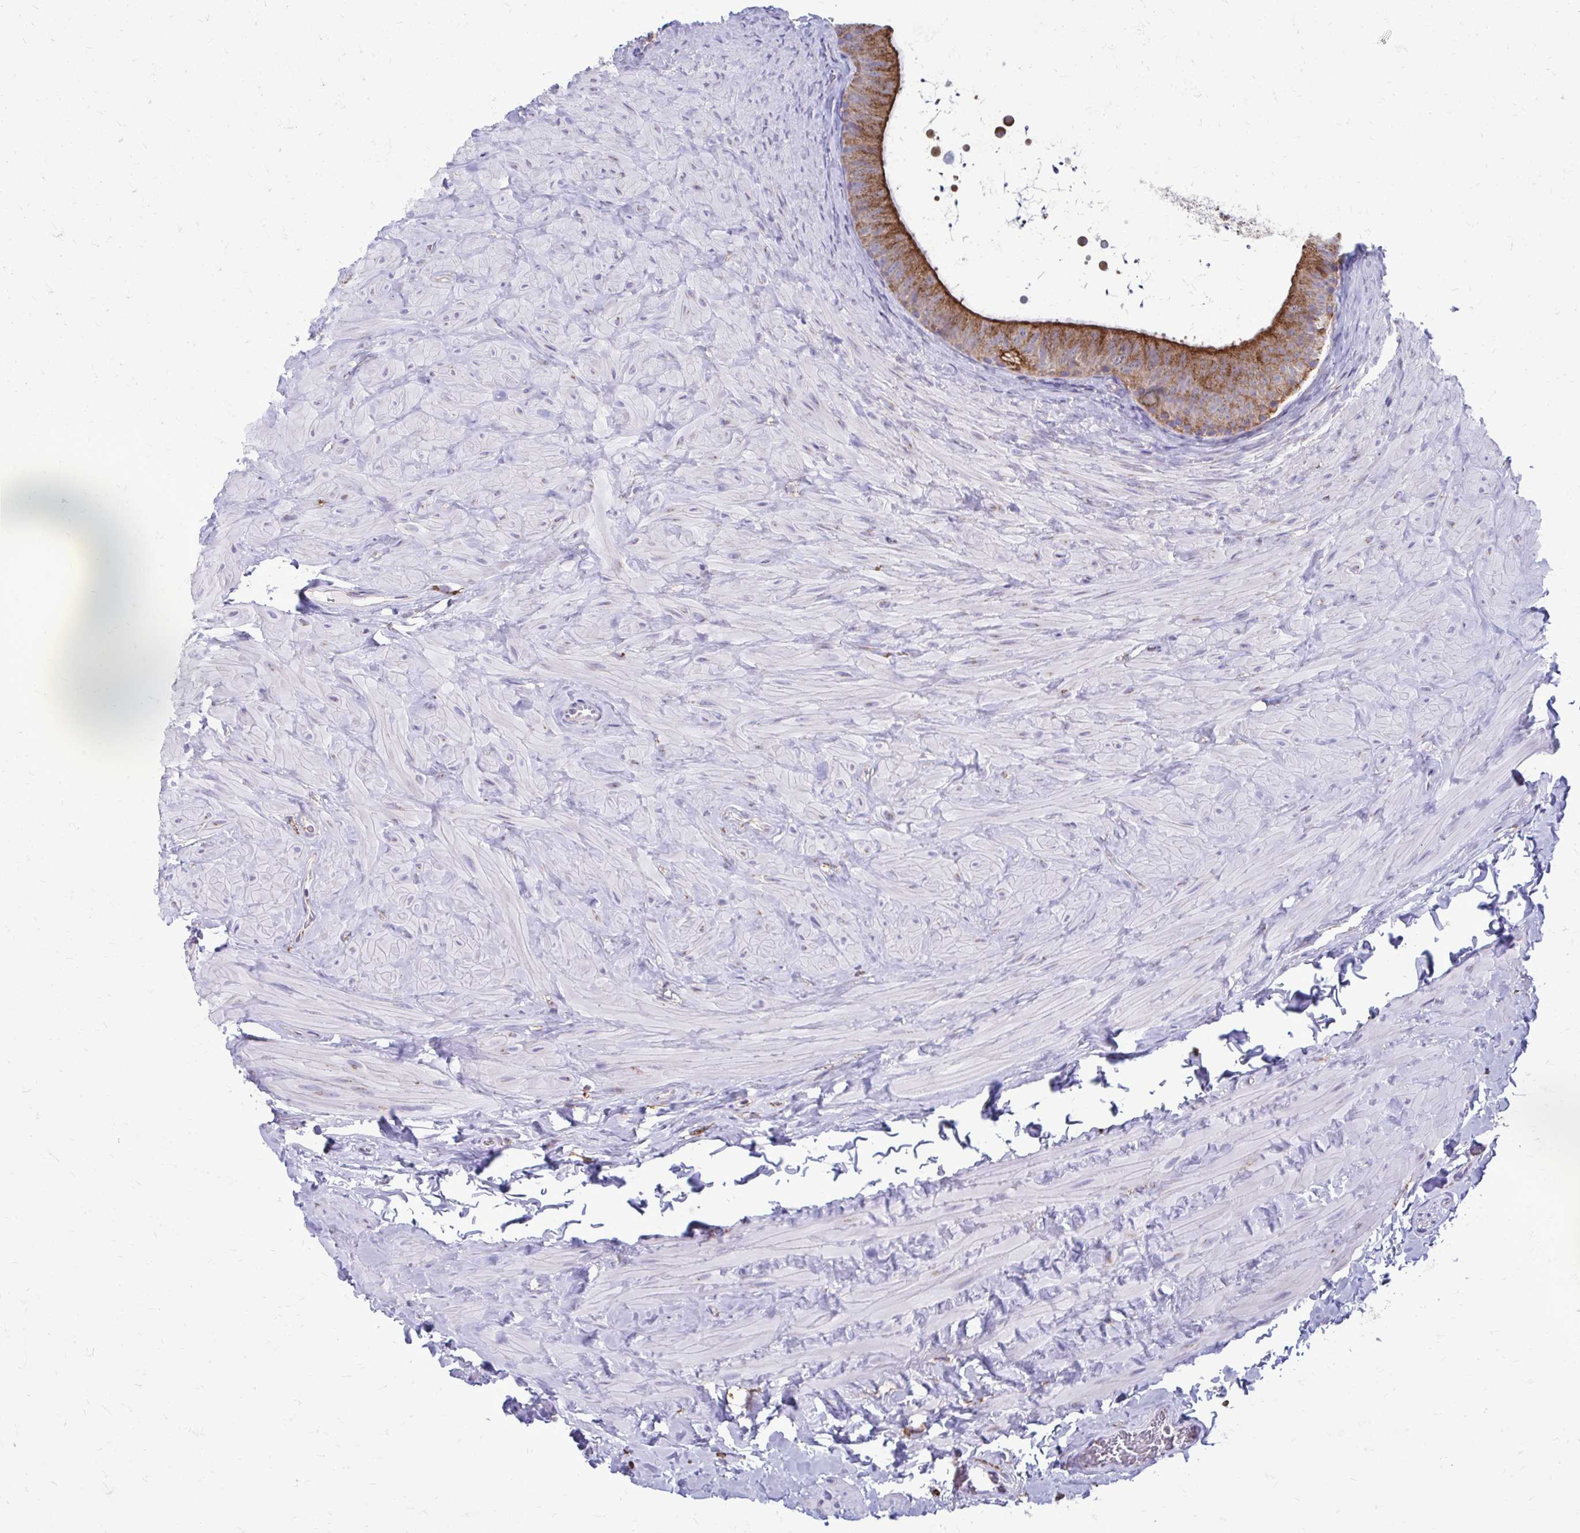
{"staining": {"intensity": "strong", "quantity": ">75%", "location": "cytoplasmic/membranous"}, "tissue": "epididymis", "cell_type": "Glandular cells", "image_type": "normal", "snomed": [{"axis": "morphology", "description": "Normal tissue, NOS"}, {"axis": "topography", "description": "Epididymis, spermatic cord, NOS"}, {"axis": "topography", "description": "Epididymis"}], "caption": "Protein staining of normal epididymis demonstrates strong cytoplasmic/membranous expression in about >75% of glandular cells.", "gene": "CLTA", "patient": {"sex": "male", "age": 31}}